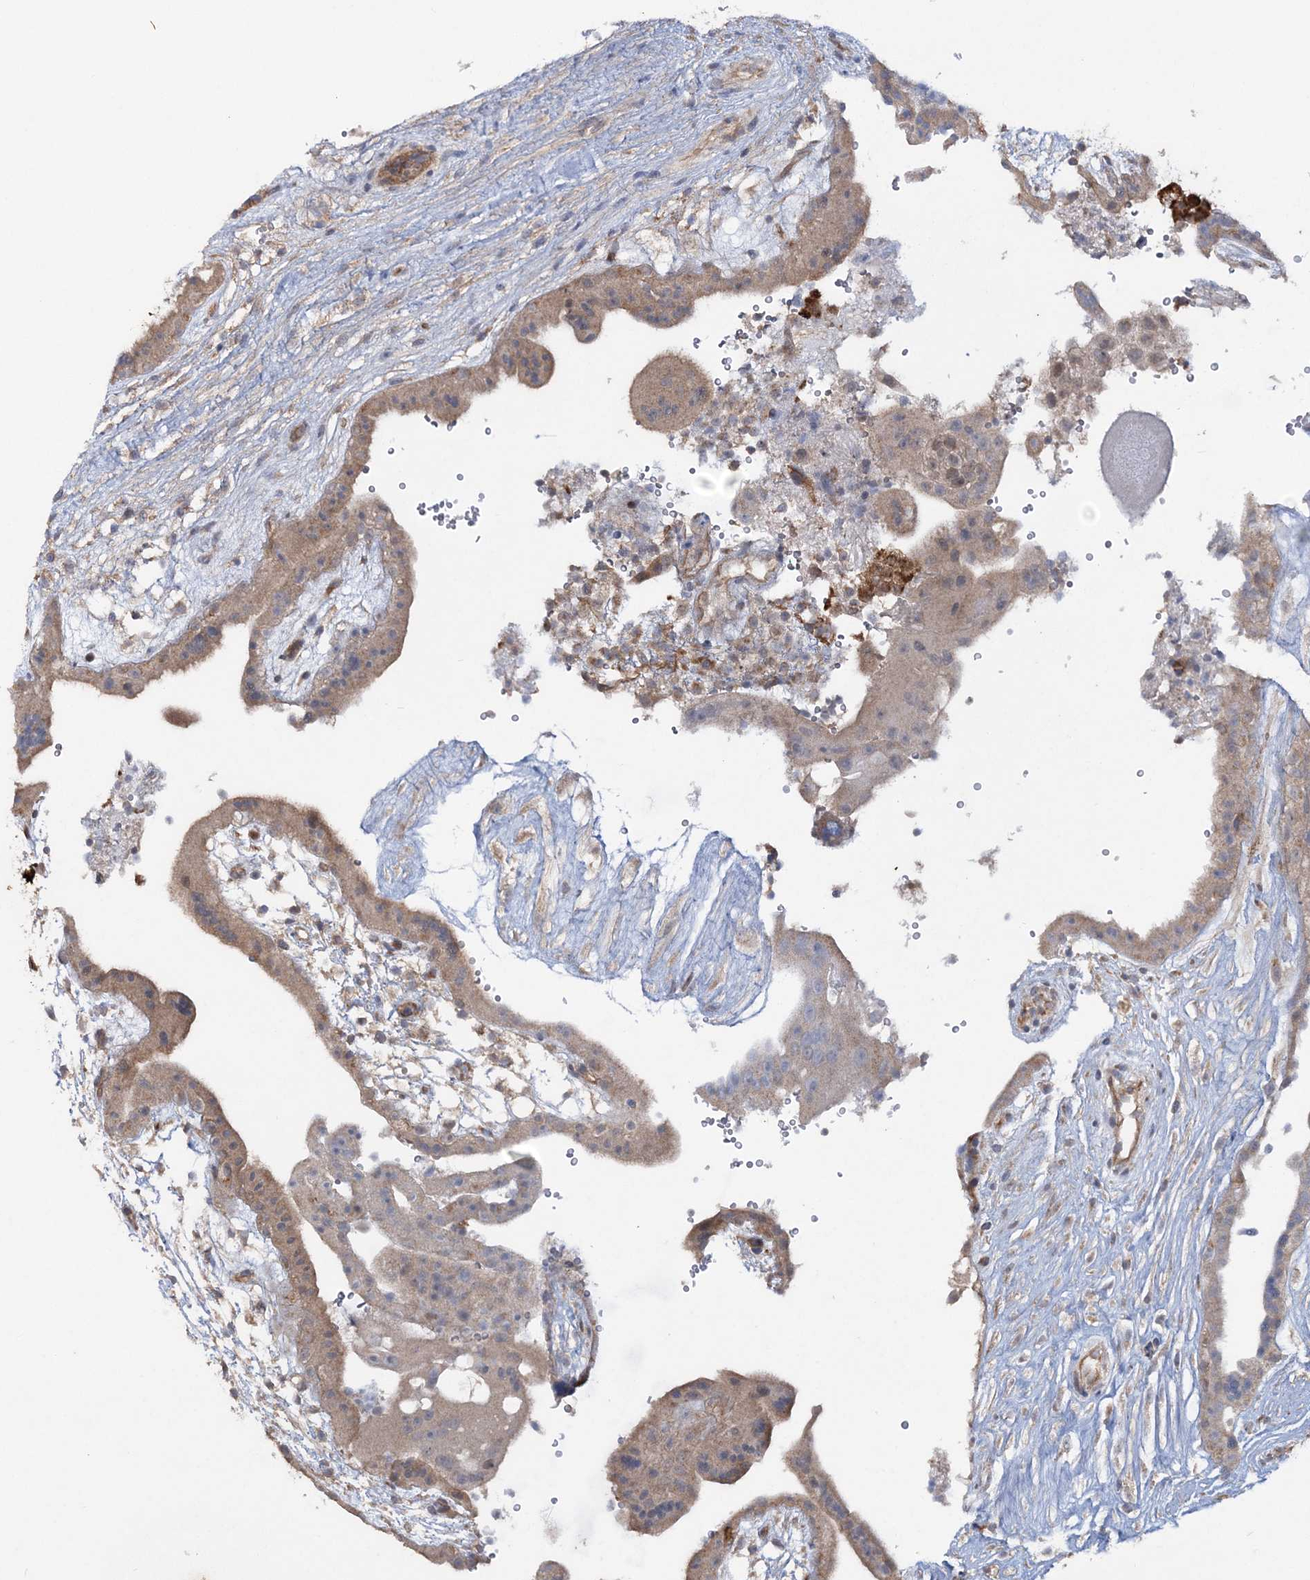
{"staining": {"intensity": "weak", "quantity": "25%-75%", "location": "cytoplasmic/membranous"}, "tissue": "placenta", "cell_type": "Trophoblastic cells", "image_type": "normal", "snomed": [{"axis": "morphology", "description": "Normal tissue, NOS"}, {"axis": "topography", "description": "Placenta"}], "caption": "High-magnification brightfield microscopy of unremarkable placenta stained with DAB (3,3'-diaminobenzidine) (brown) and counterstained with hematoxylin (blue). trophoblastic cells exhibit weak cytoplasmic/membranous expression is present in approximately25%-75% of cells. Using DAB (3,3'-diaminobenzidine) (brown) and hematoxylin (blue) stains, captured at high magnification using brightfield microscopy.", "gene": "MOCS2", "patient": {"sex": "female", "age": 18}}